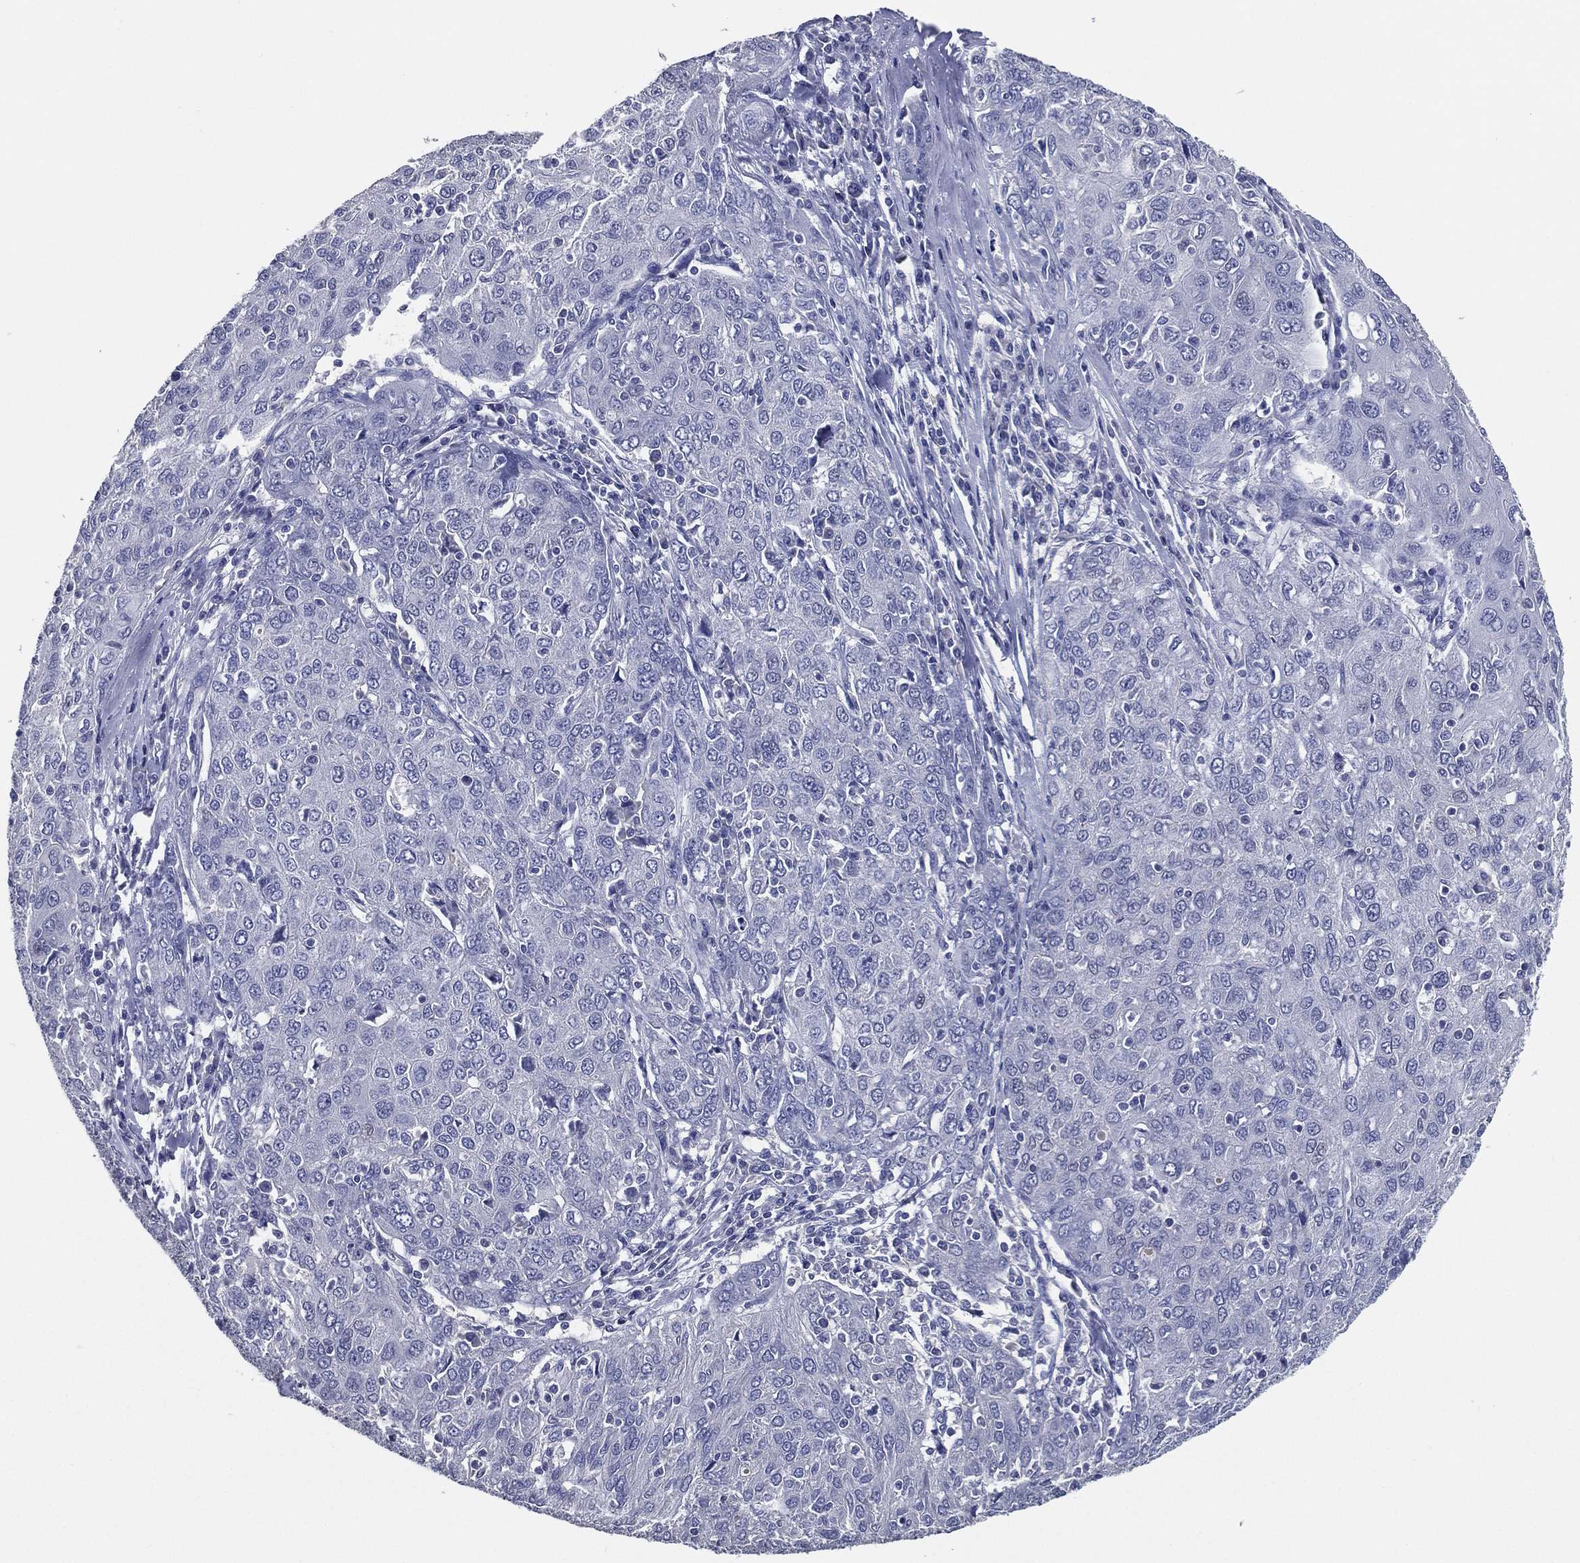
{"staining": {"intensity": "negative", "quantity": "none", "location": "none"}, "tissue": "ovarian cancer", "cell_type": "Tumor cells", "image_type": "cancer", "snomed": [{"axis": "morphology", "description": "Carcinoma, endometroid"}, {"axis": "topography", "description": "Ovary"}], "caption": "This is a micrograph of immunohistochemistry staining of ovarian cancer (endometroid carcinoma), which shows no staining in tumor cells.", "gene": "TFAP2A", "patient": {"sex": "female", "age": 50}}